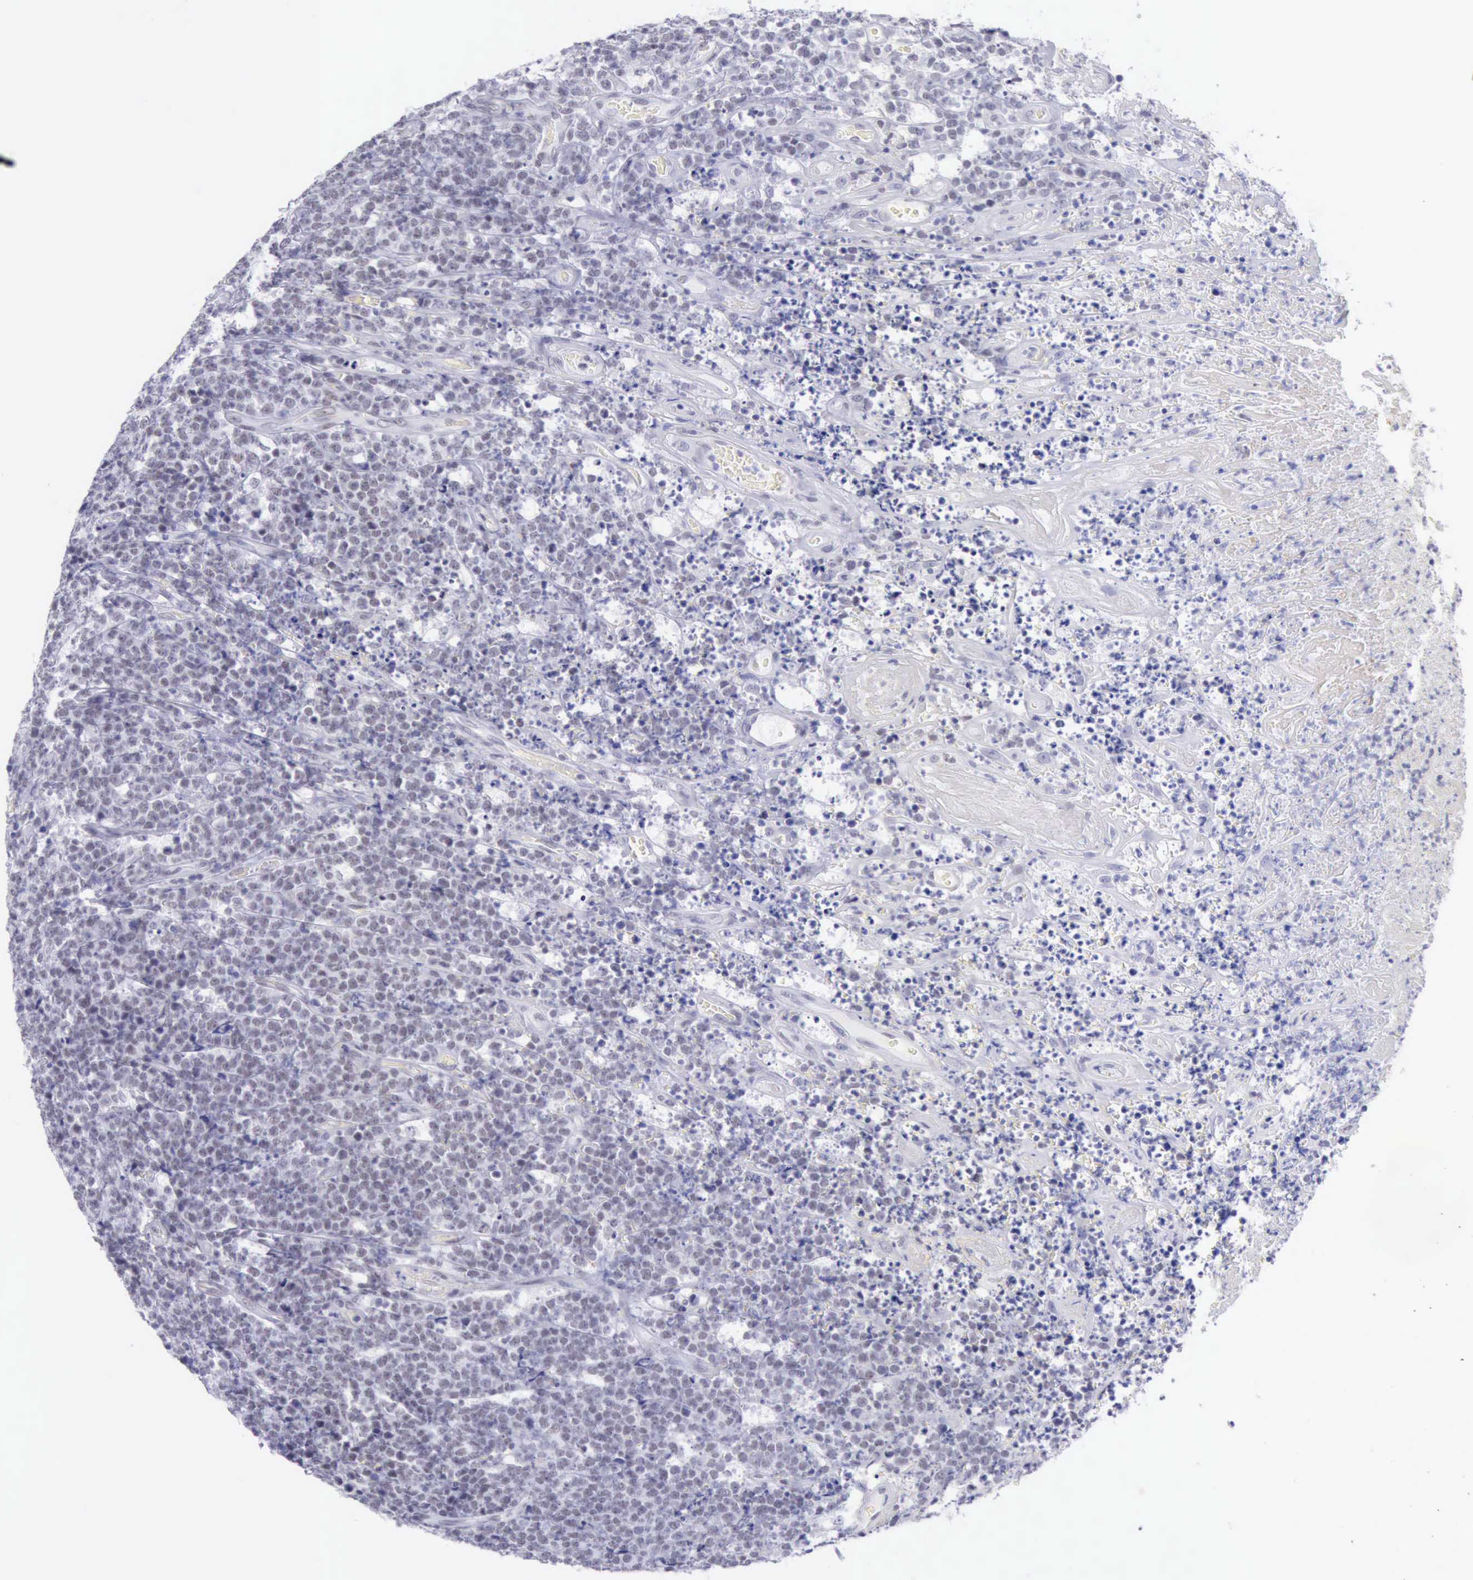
{"staining": {"intensity": "weak", "quantity": "25%-75%", "location": "nuclear"}, "tissue": "lymphoma", "cell_type": "Tumor cells", "image_type": "cancer", "snomed": [{"axis": "morphology", "description": "Malignant lymphoma, non-Hodgkin's type, High grade"}, {"axis": "topography", "description": "Small intestine"}, {"axis": "topography", "description": "Colon"}], "caption": "Approximately 25%-75% of tumor cells in human lymphoma reveal weak nuclear protein expression as visualized by brown immunohistochemical staining.", "gene": "EP300", "patient": {"sex": "male", "age": 8}}